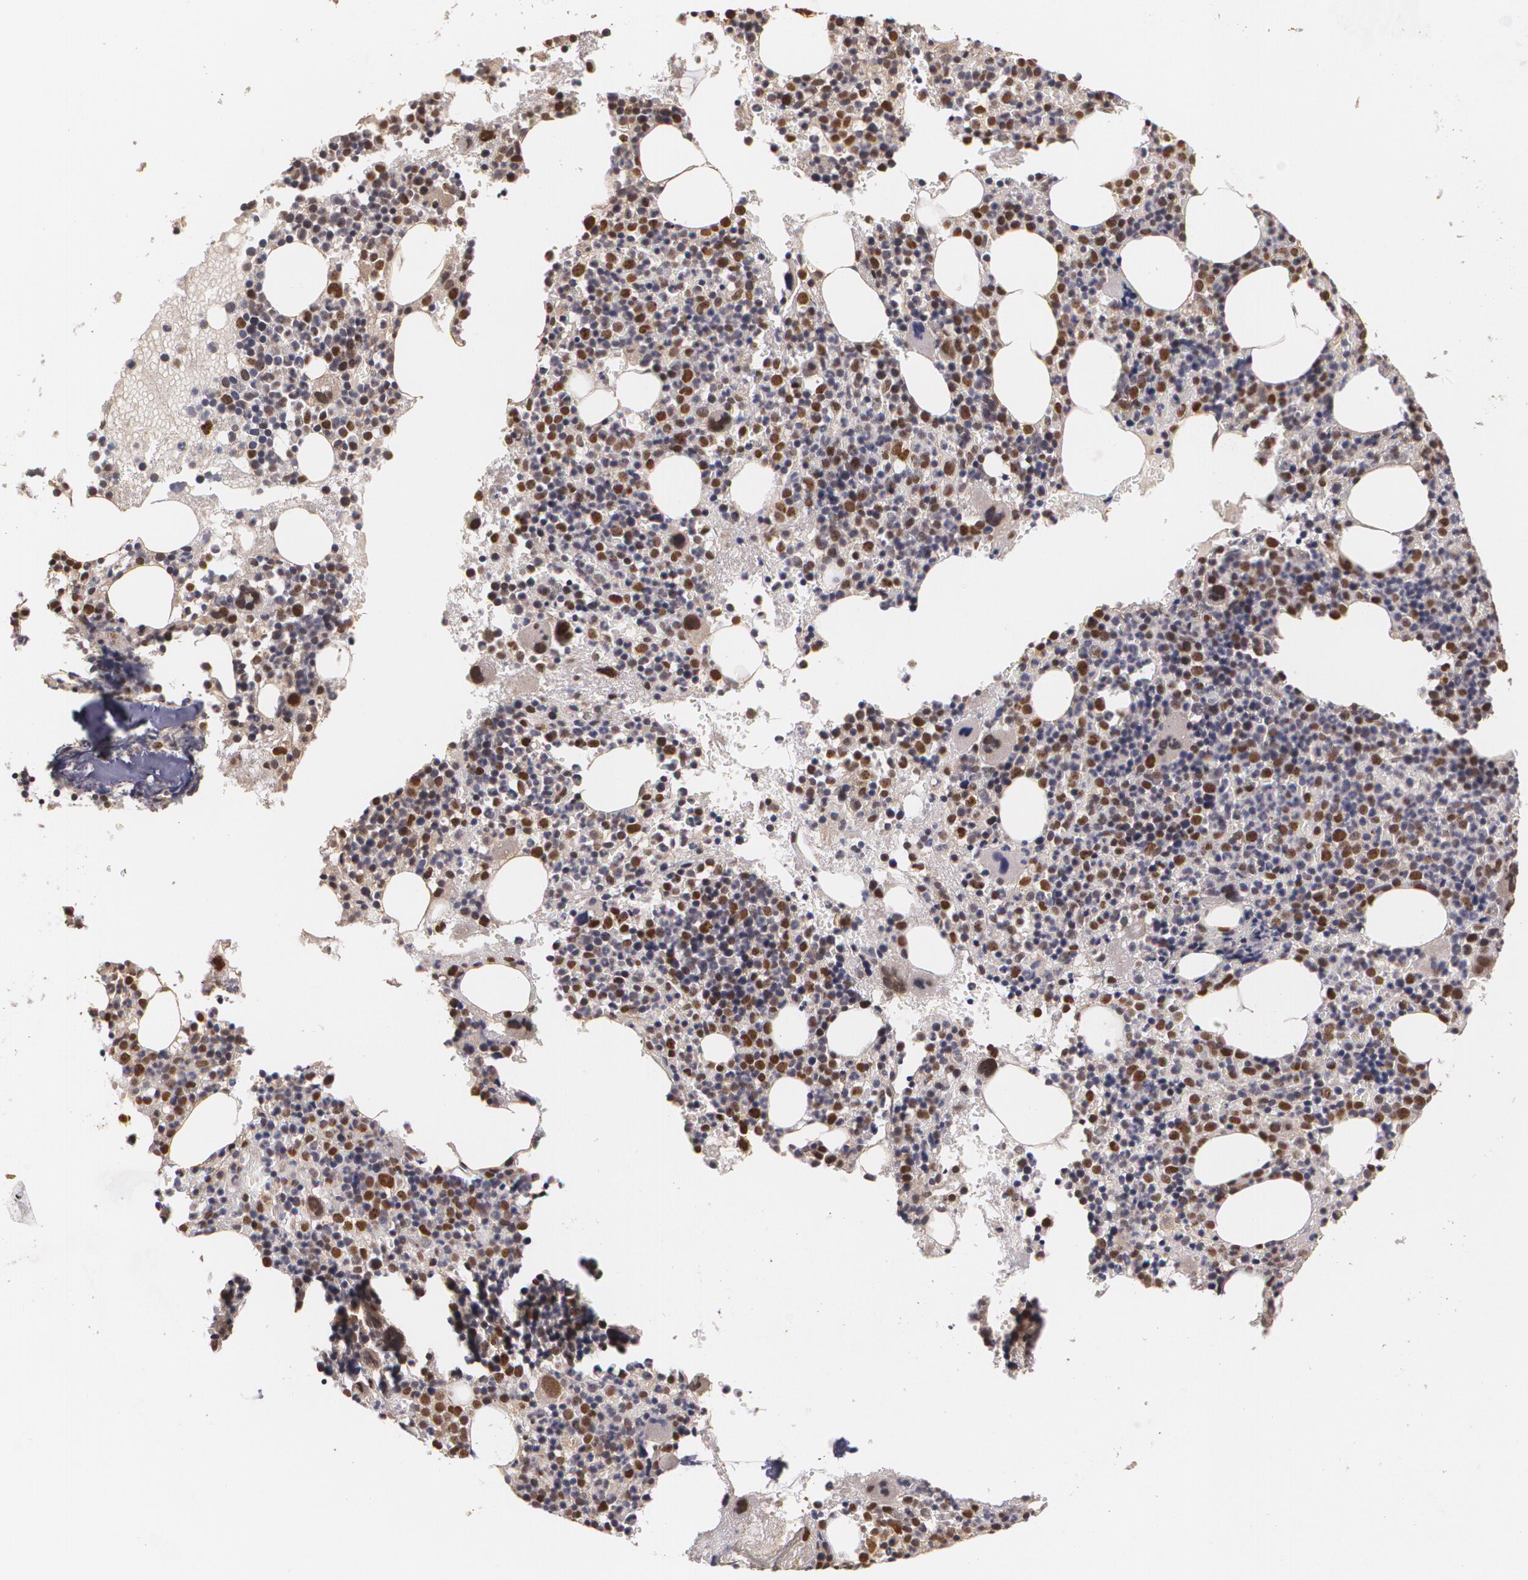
{"staining": {"intensity": "moderate", "quantity": "25%-75%", "location": "nuclear"}, "tissue": "bone marrow", "cell_type": "Hematopoietic cells", "image_type": "normal", "snomed": [{"axis": "morphology", "description": "Normal tissue, NOS"}, {"axis": "topography", "description": "Bone marrow"}], "caption": "Immunohistochemical staining of unremarkable human bone marrow exhibits medium levels of moderate nuclear staining in approximately 25%-75% of hematopoietic cells.", "gene": "BRCA1", "patient": {"sex": "male", "age": 34}}